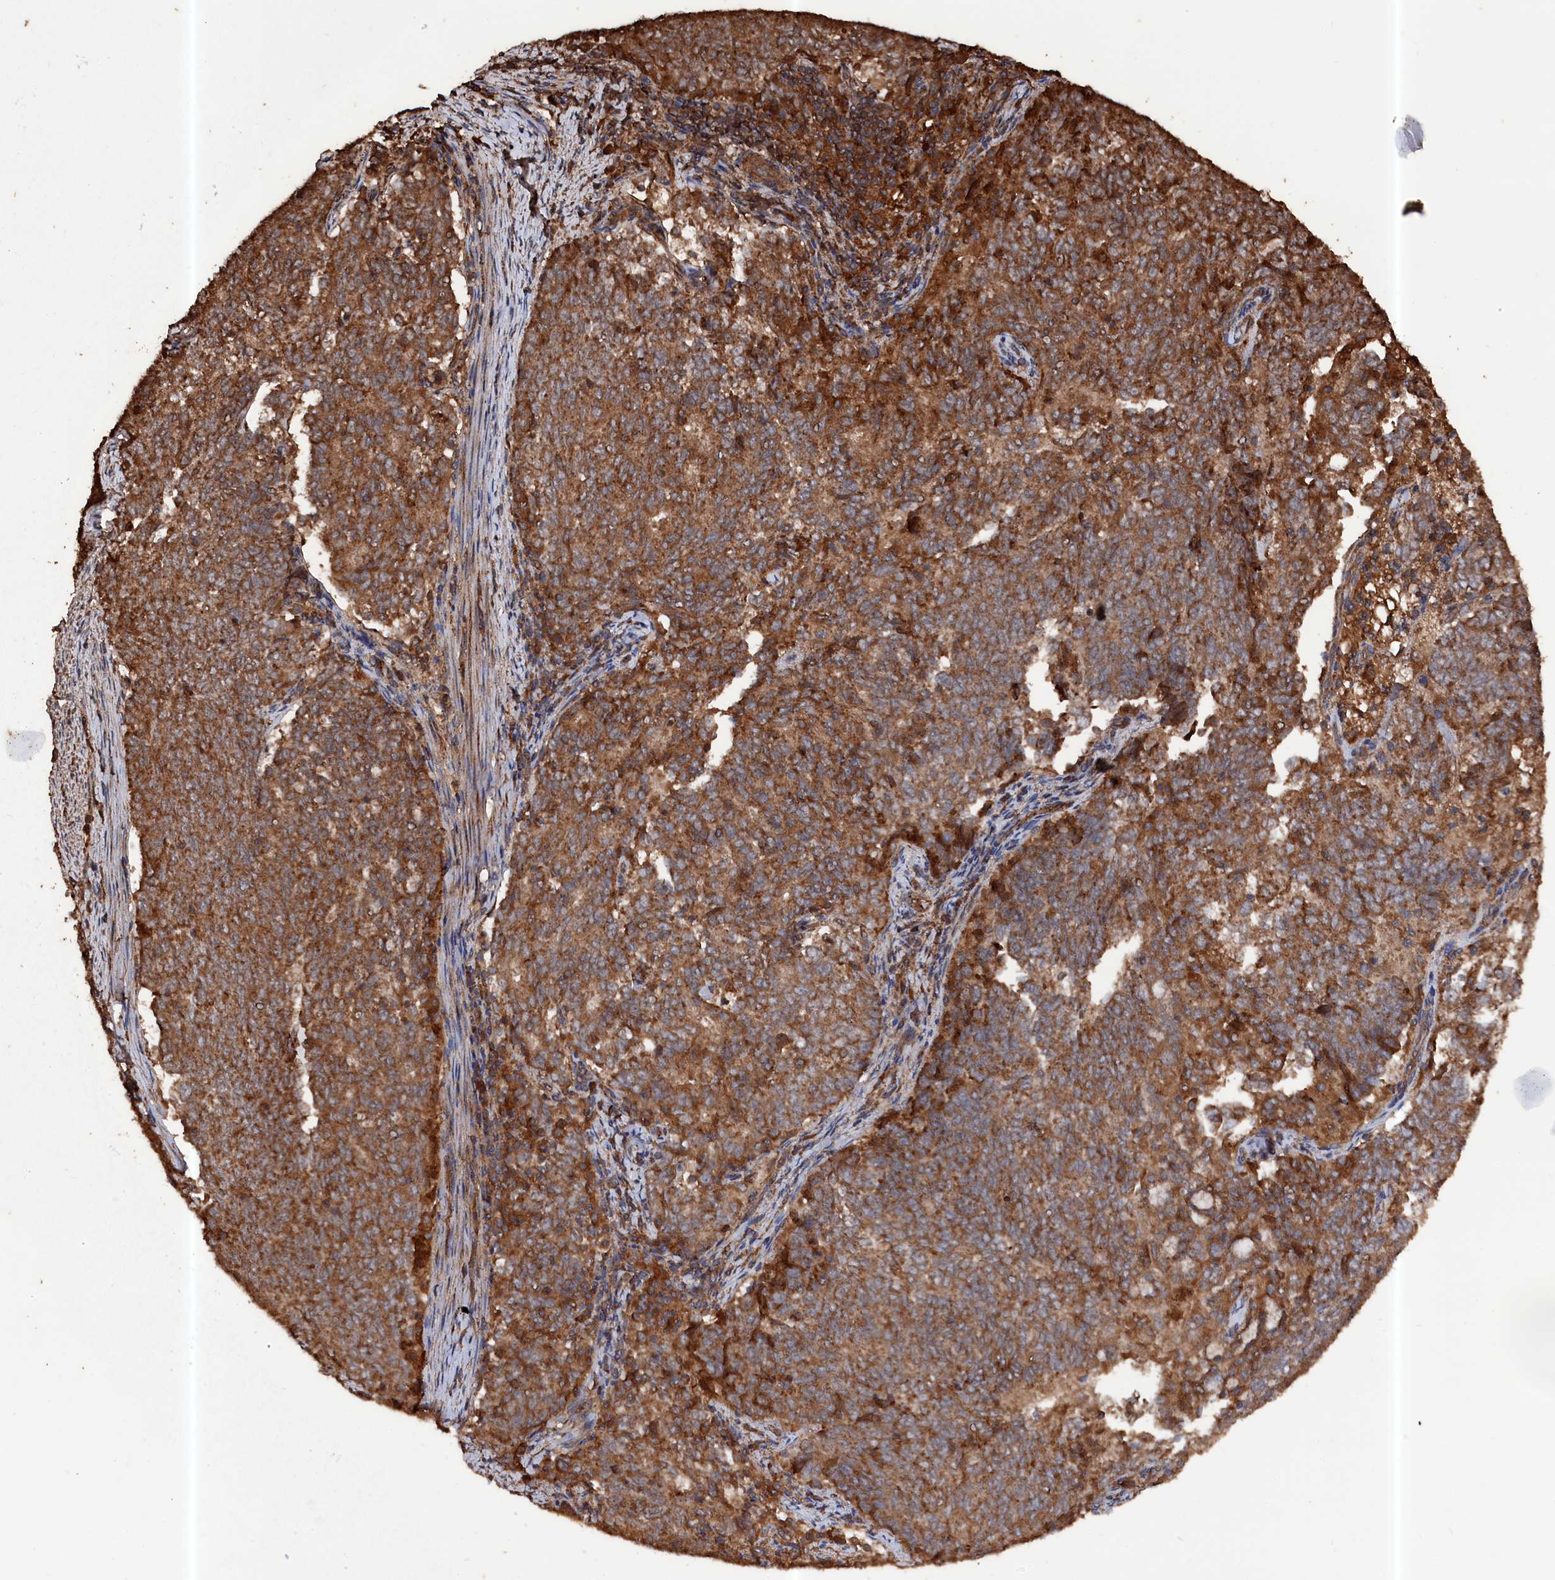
{"staining": {"intensity": "strong", "quantity": ">75%", "location": "cytoplasmic/membranous"}, "tissue": "endometrial cancer", "cell_type": "Tumor cells", "image_type": "cancer", "snomed": [{"axis": "morphology", "description": "Adenocarcinoma, NOS"}, {"axis": "topography", "description": "Endometrium"}], "caption": "There is high levels of strong cytoplasmic/membranous expression in tumor cells of adenocarcinoma (endometrial), as demonstrated by immunohistochemical staining (brown color).", "gene": "SNX33", "patient": {"sex": "female", "age": 80}}